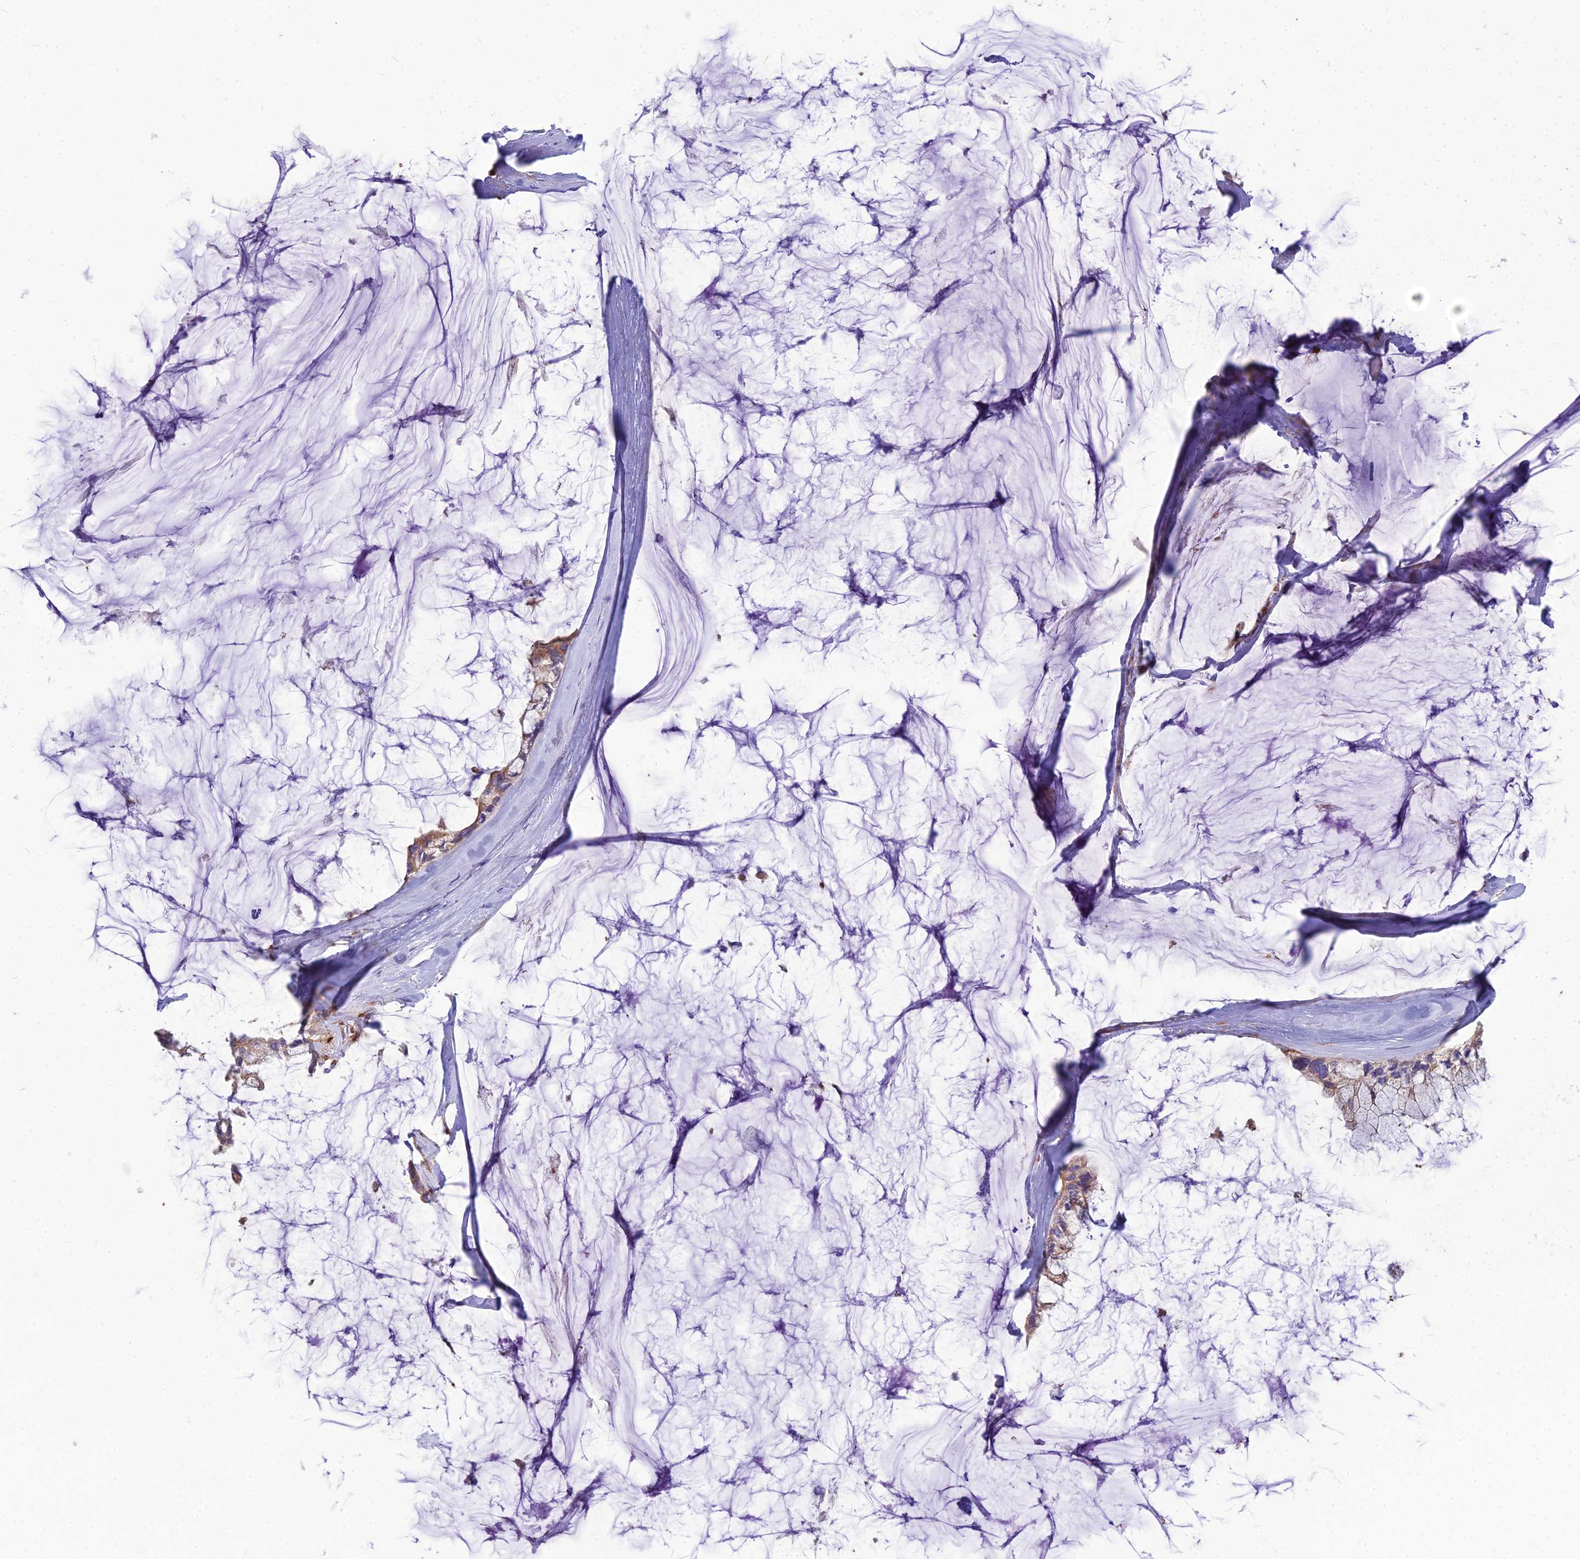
{"staining": {"intensity": "moderate", "quantity": ">75%", "location": "cytoplasmic/membranous"}, "tissue": "ovarian cancer", "cell_type": "Tumor cells", "image_type": "cancer", "snomed": [{"axis": "morphology", "description": "Cystadenocarcinoma, mucinous, NOS"}, {"axis": "topography", "description": "Ovary"}], "caption": "Ovarian mucinous cystadenocarcinoma stained with a brown dye displays moderate cytoplasmic/membranous positive positivity in approximately >75% of tumor cells.", "gene": "SPRYD7", "patient": {"sex": "female", "age": 39}}